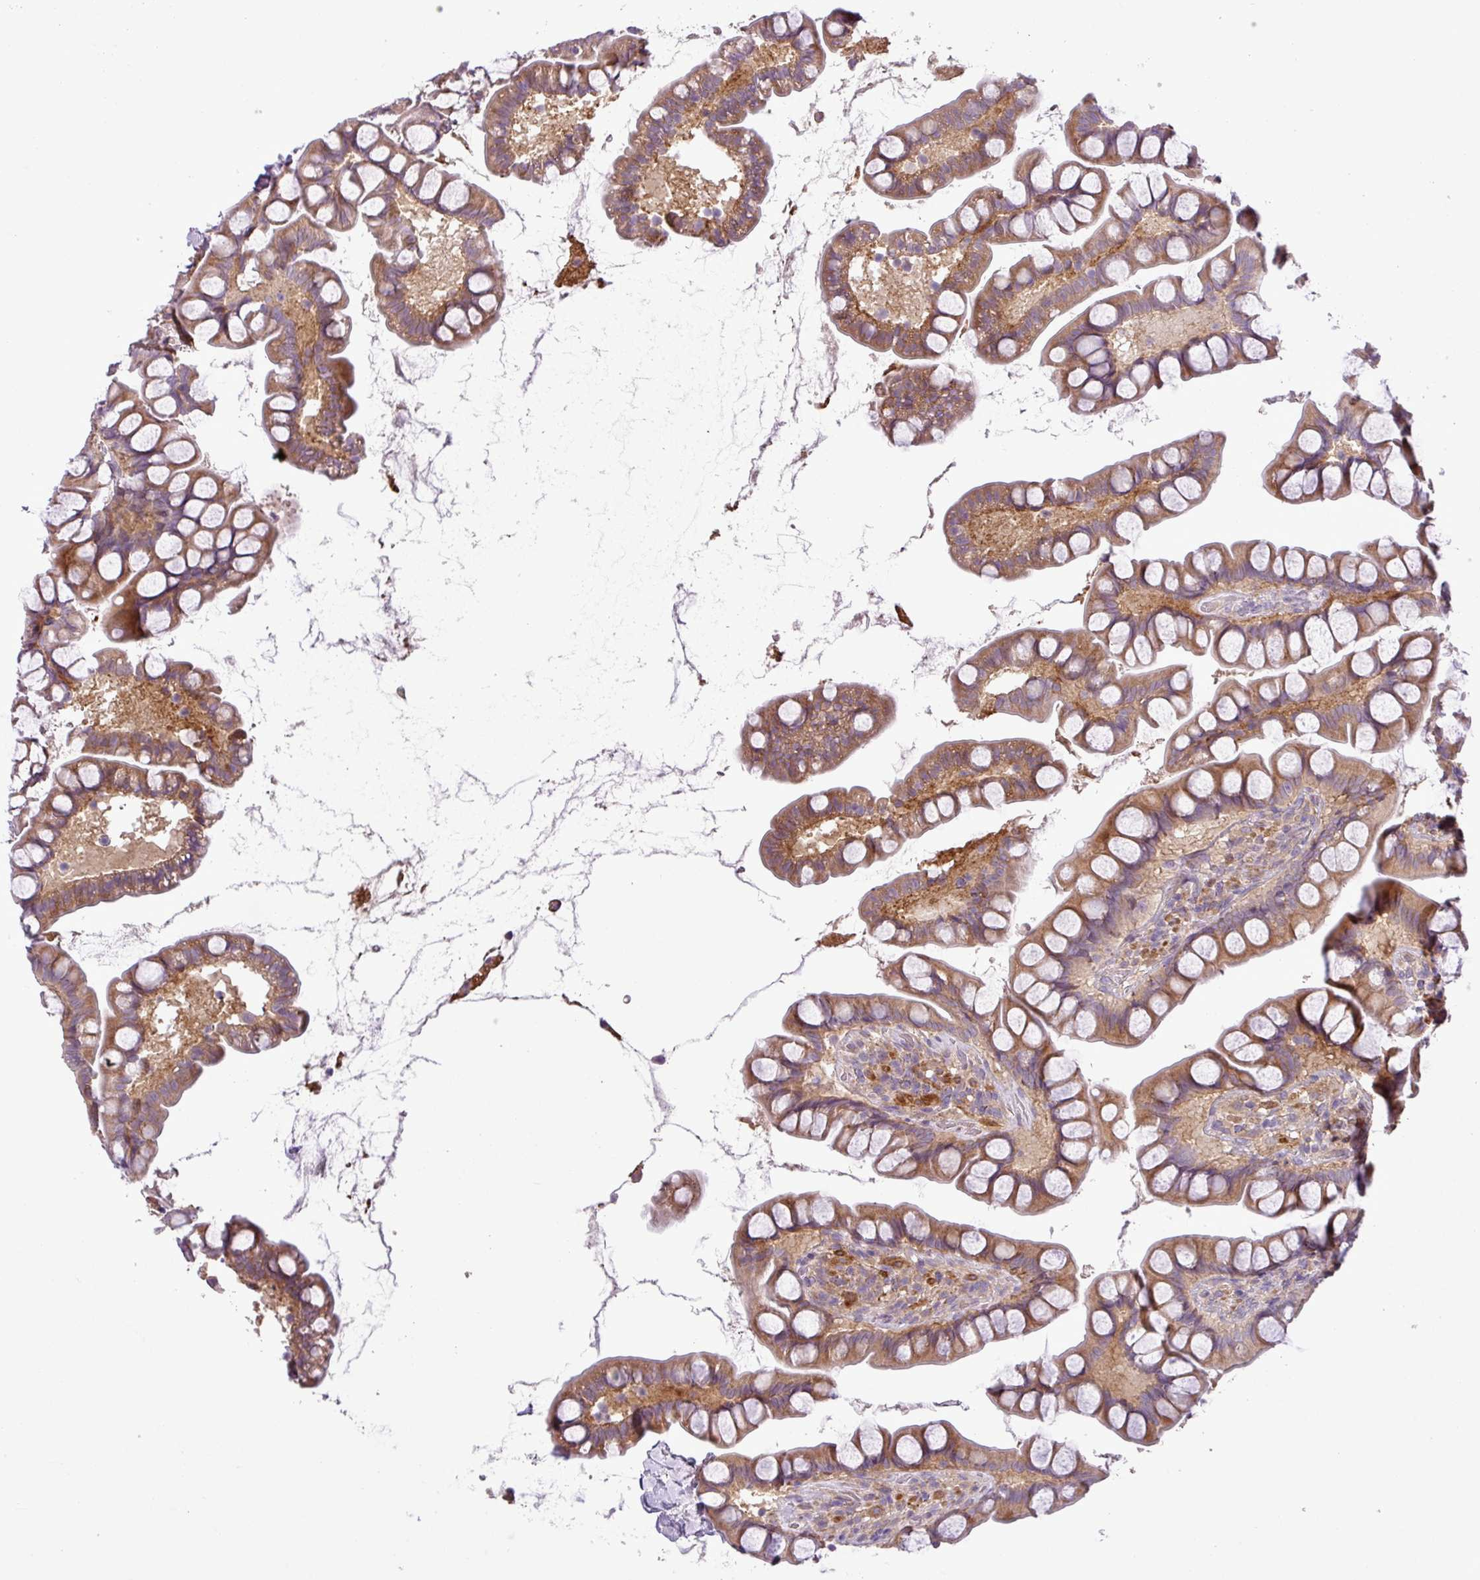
{"staining": {"intensity": "moderate", "quantity": ">75%", "location": "cytoplasmic/membranous"}, "tissue": "small intestine", "cell_type": "Glandular cells", "image_type": "normal", "snomed": [{"axis": "morphology", "description": "Normal tissue, NOS"}, {"axis": "topography", "description": "Small intestine"}], "caption": "A brown stain labels moderate cytoplasmic/membranous positivity of a protein in glandular cells of normal small intestine. Nuclei are stained in blue.", "gene": "MOCS3", "patient": {"sex": "male", "age": 70}}